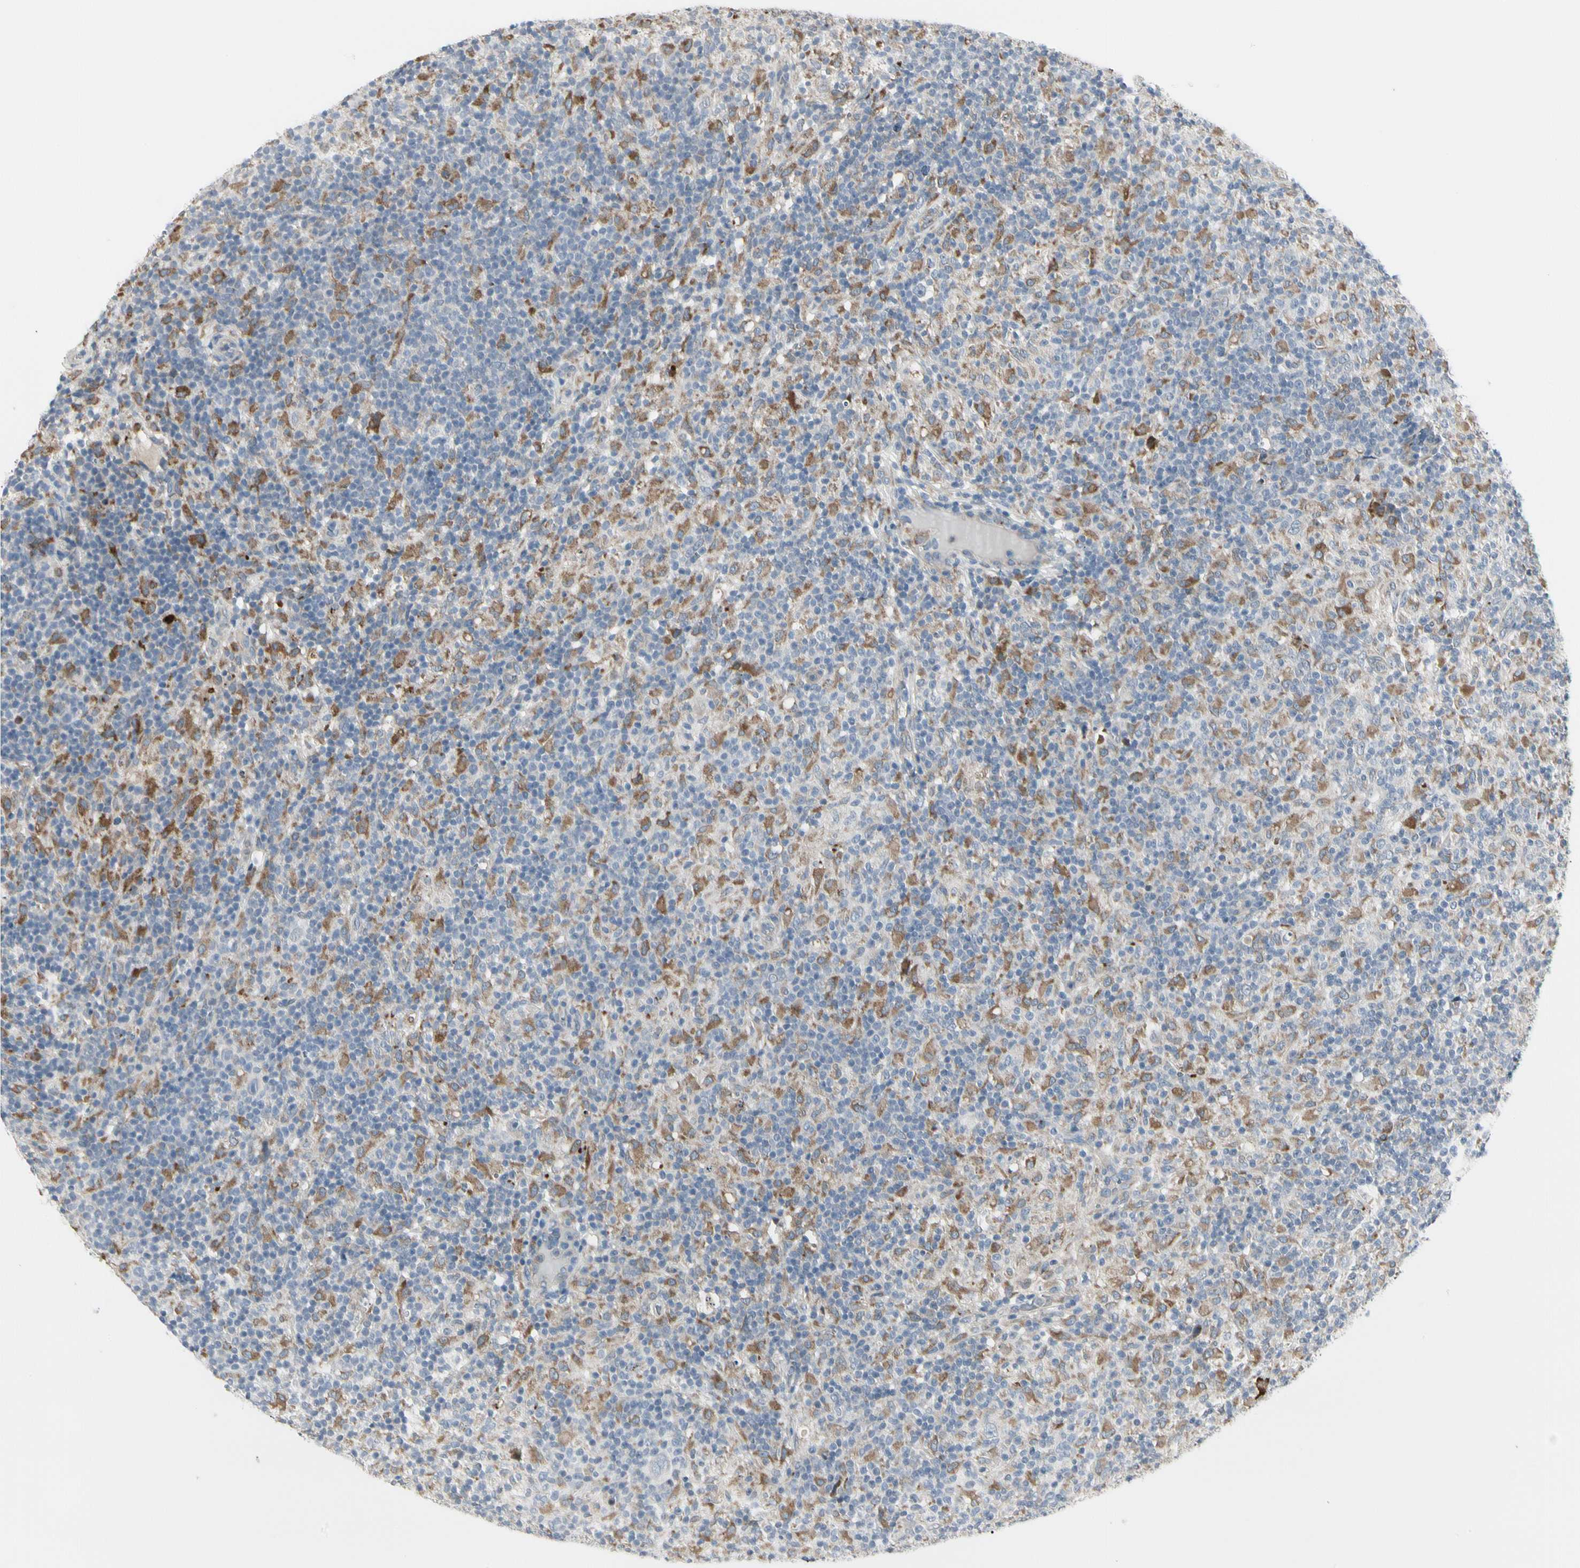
{"staining": {"intensity": "negative", "quantity": "none", "location": "none"}, "tissue": "lymphoma", "cell_type": "Tumor cells", "image_type": "cancer", "snomed": [{"axis": "morphology", "description": "Hodgkin's disease, NOS"}, {"axis": "topography", "description": "Lymph node"}], "caption": "The micrograph shows no staining of tumor cells in lymphoma.", "gene": "GRN", "patient": {"sex": "male", "age": 70}}